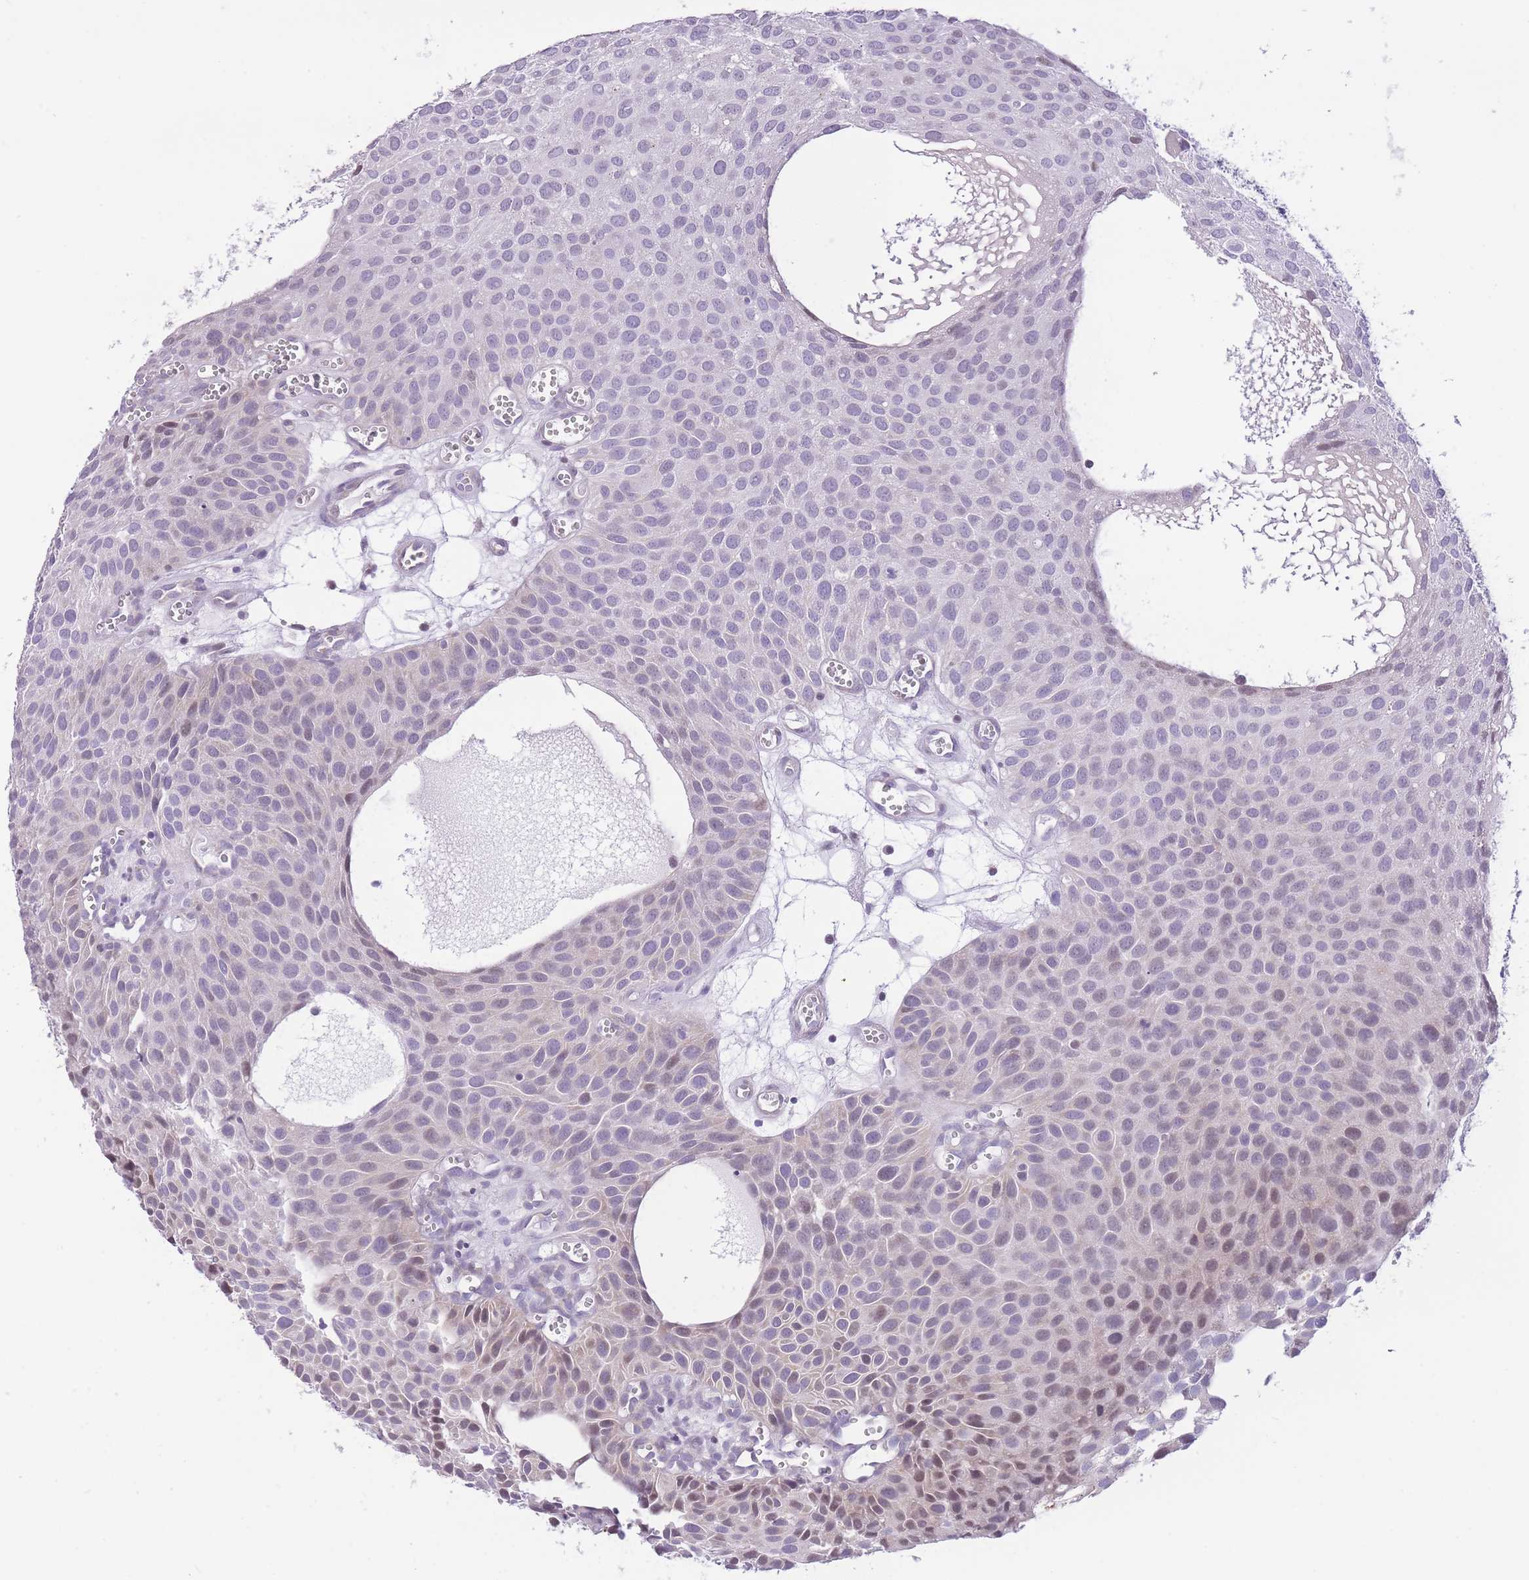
{"staining": {"intensity": "weak", "quantity": "<25%", "location": "nuclear"}, "tissue": "urothelial cancer", "cell_type": "Tumor cells", "image_type": "cancer", "snomed": [{"axis": "morphology", "description": "Urothelial carcinoma, Low grade"}, {"axis": "topography", "description": "Urinary bladder"}], "caption": "This image is of low-grade urothelial carcinoma stained with immunohistochemistry (IHC) to label a protein in brown with the nuclei are counter-stained blue. There is no staining in tumor cells. The staining was performed using DAB to visualize the protein expression in brown, while the nuclei were stained in blue with hematoxylin (Magnification: 20x).", "gene": "WDR70", "patient": {"sex": "male", "age": 88}}